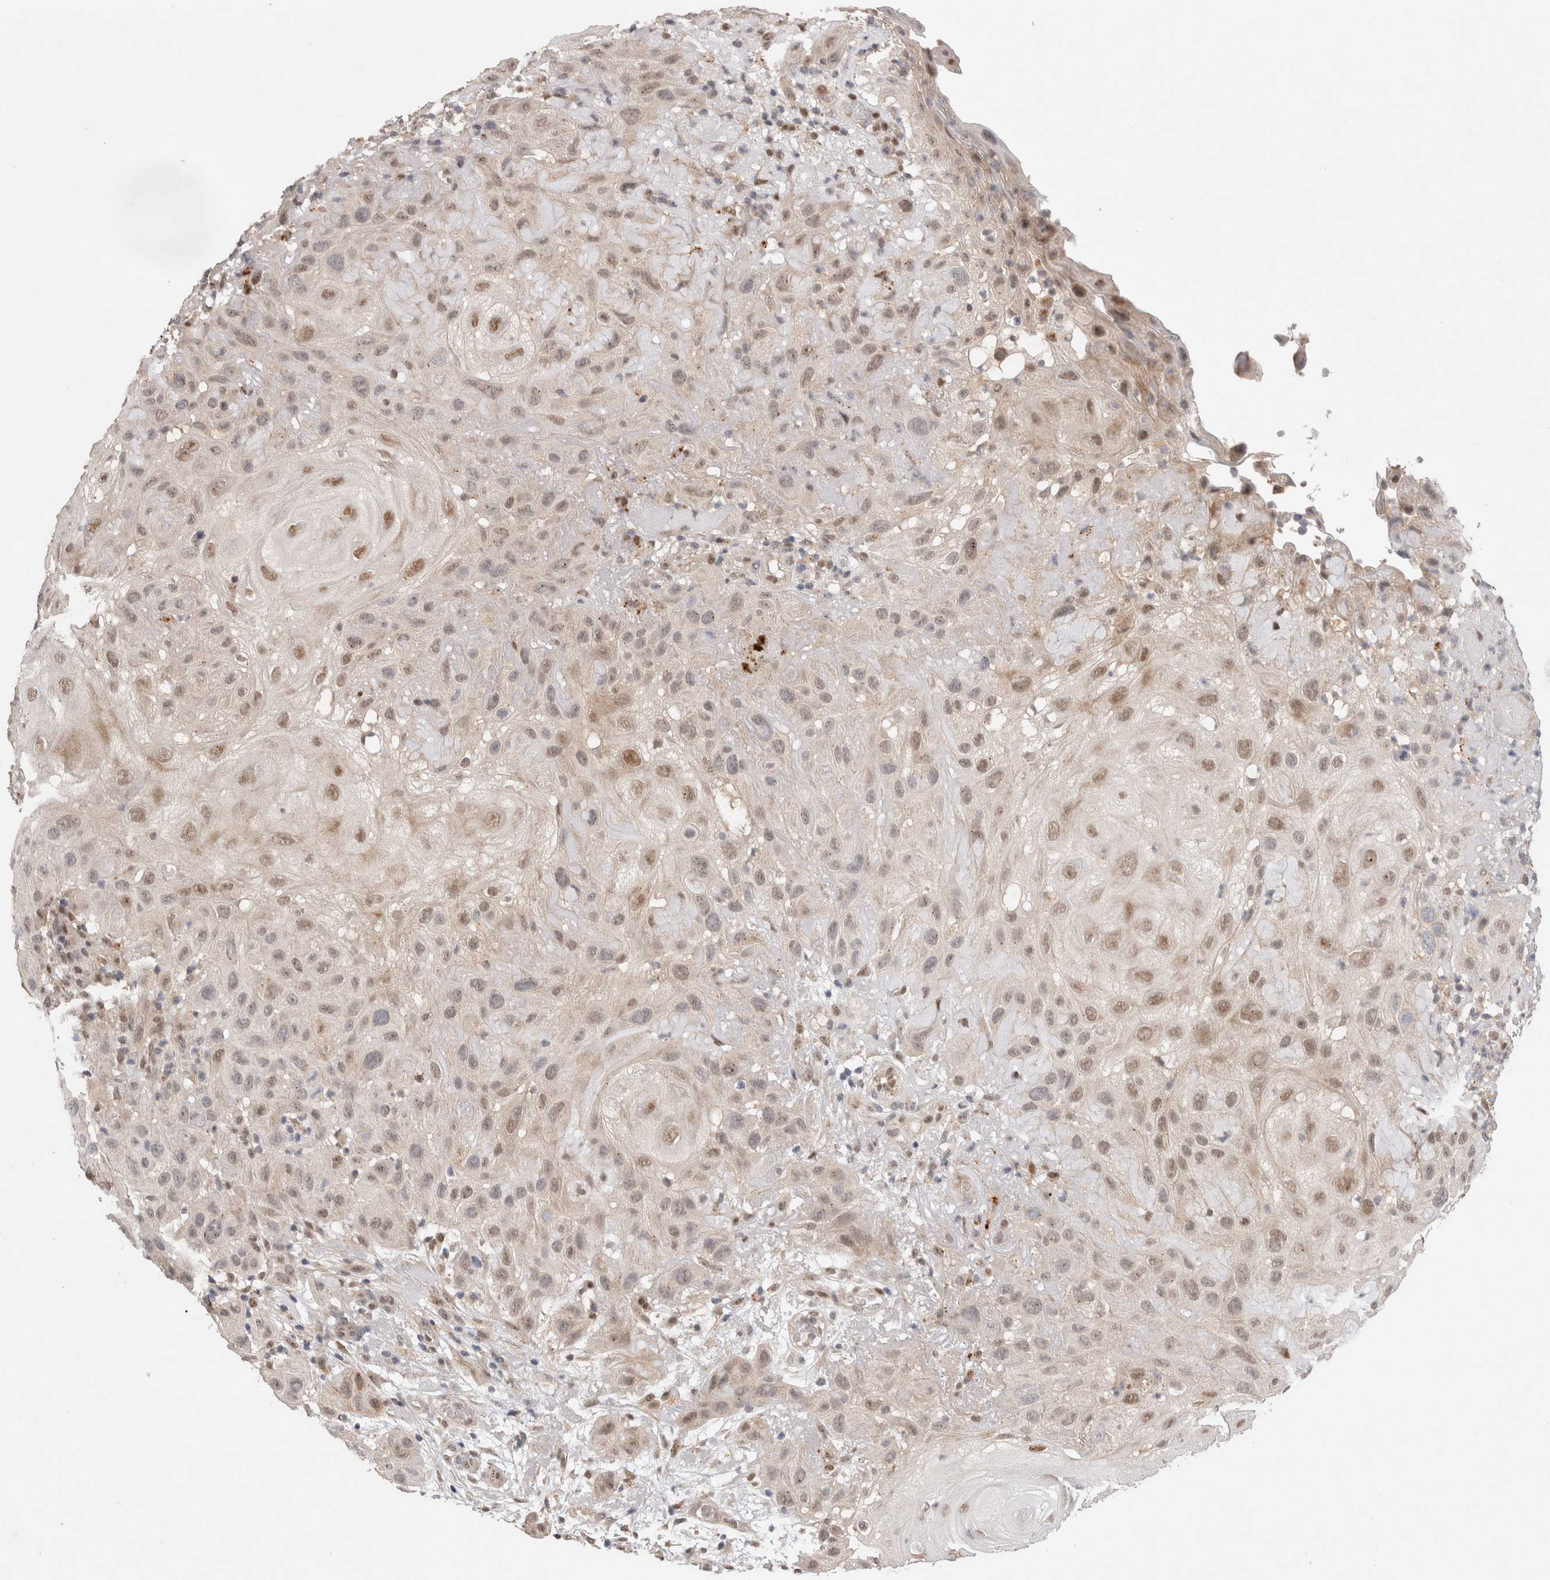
{"staining": {"intensity": "moderate", "quantity": "25%-75%", "location": "nuclear"}, "tissue": "skin cancer", "cell_type": "Tumor cells", "image_type": "cancer", "snomed": [{"axis": "morphology", "description": "Squamous cell carcinoma, NOS"}, {"axis": "topography", "description": "Skin"}], "caption": "This is an image of IHC staining of squamous cell carcinoma (skin), which shows moderate staining in the nuclear of tumor cells.", "gene": "SLC29A1", "patient": {"sex": "female", "age": 96}}